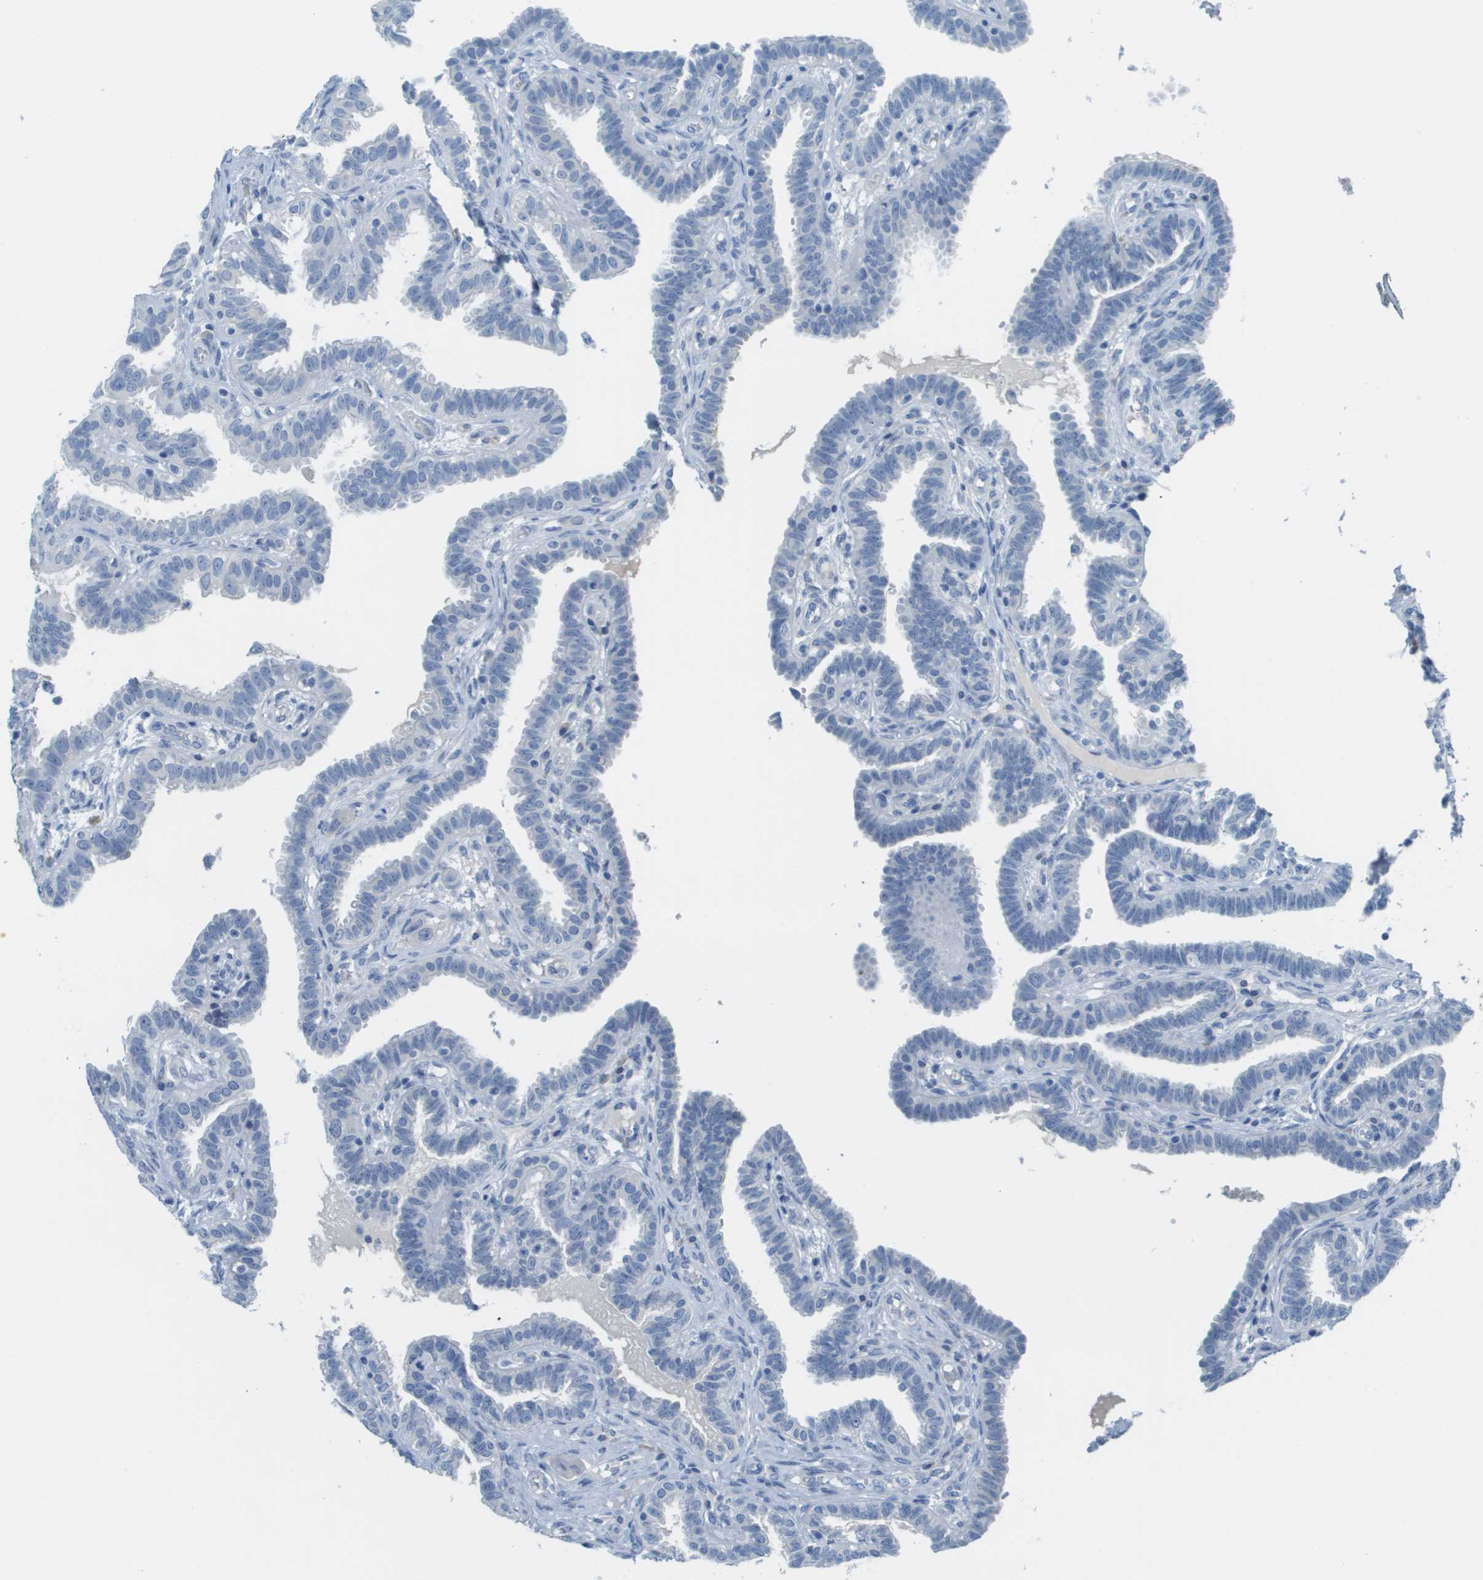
{"staining": {"intensity": "negative", "quantity": "none", "location": "none"}, "tissue": "fallopian tube", "cell_type": "Glandular cells", "image_type": "normal", "snomed": [{"axis": "morphology", "description": "Normal tissue, NOS"}, {"axis": "topography", "description": "Fallopian tube"}, {"axis": "topography", "description": "Placenta"}], "caption": "High power microscopy micrograph of an immunohistochemistry (IHC) micrograph of benign fallopian tube, revealing no significant staining in glandular cells.", "gene": "PTGDR2", "patient": {"sex": "female", "age": 34}}